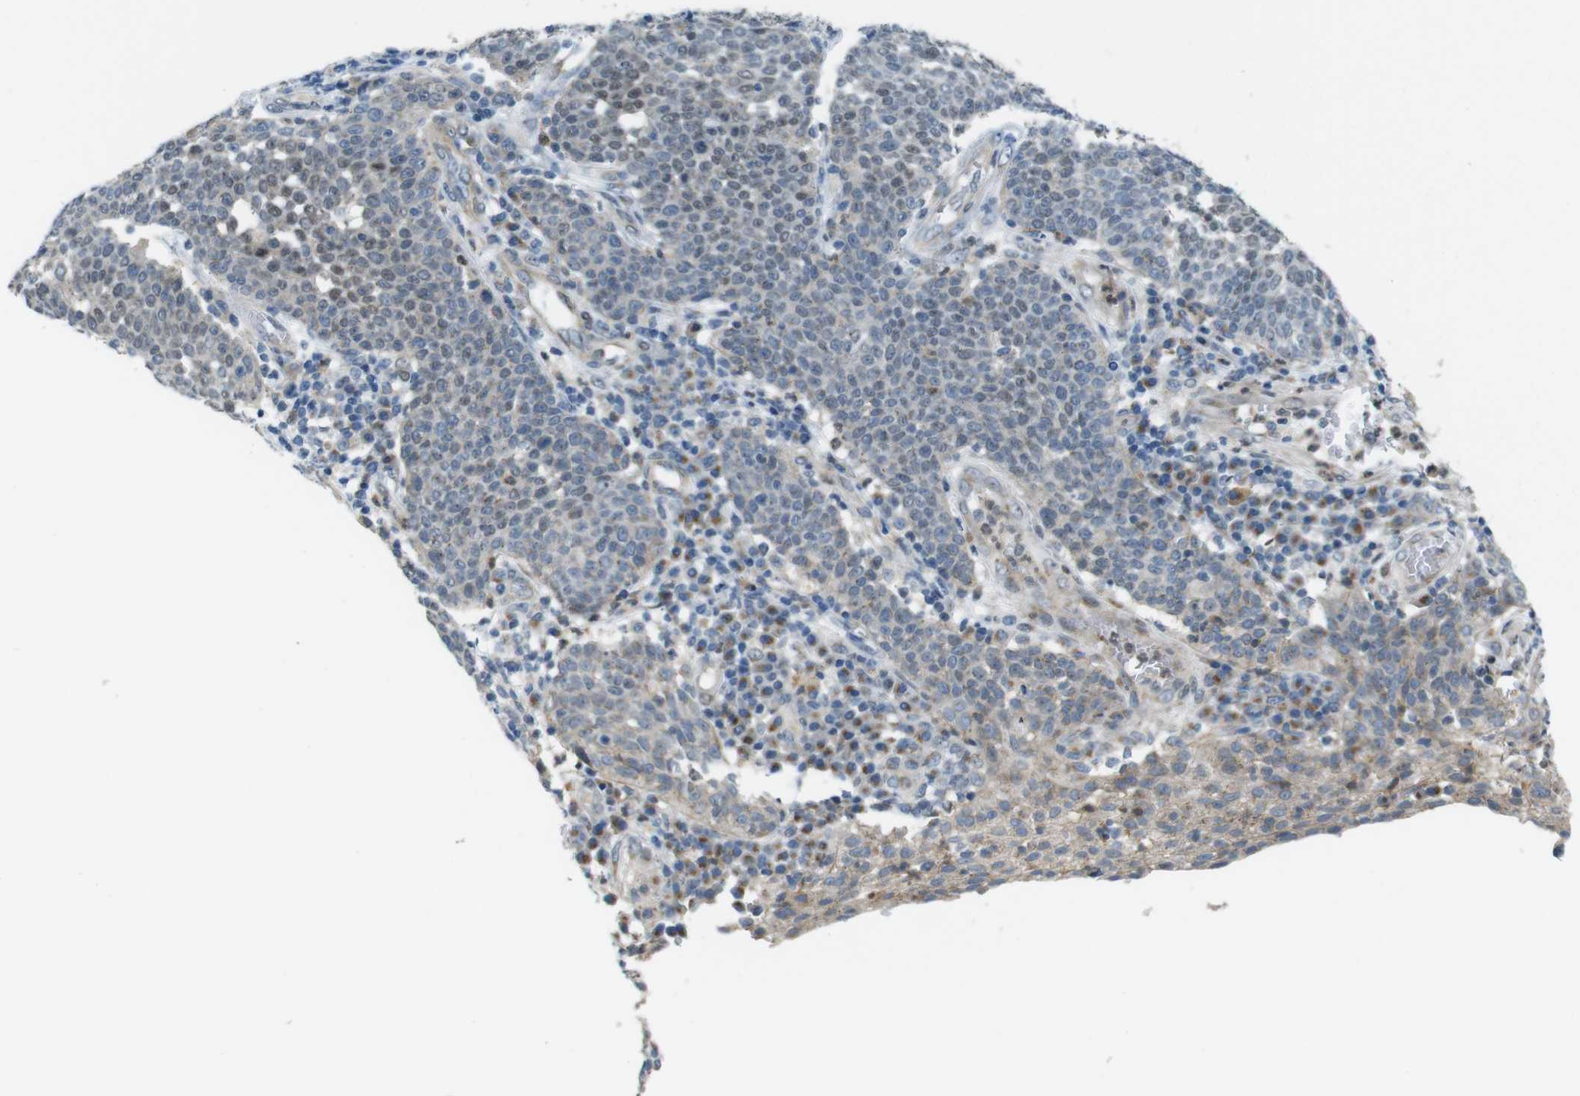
{"staining": {"intensity": "weak", "quantity": ">75%", "location": "cytoplasmic/membranous,nuclear"}, "tissue": "cervical cancer", "cell_type": "Tumor cells", "image_type": "cancer", "snomed": [{"axis": "morphology", "description": "Squamous cell carcinoma, NOS"}, {"axis": "topography", "description": "Cervix"}], "caption": "Cervical cancer stained with immunohistochemistry (IHC) reveals weak cytoplasmic/membranous and nuclear expression in approximately >75% of tumor cells.", "gene": "SKI", "patient": {"sex": "female", "age": 34}}